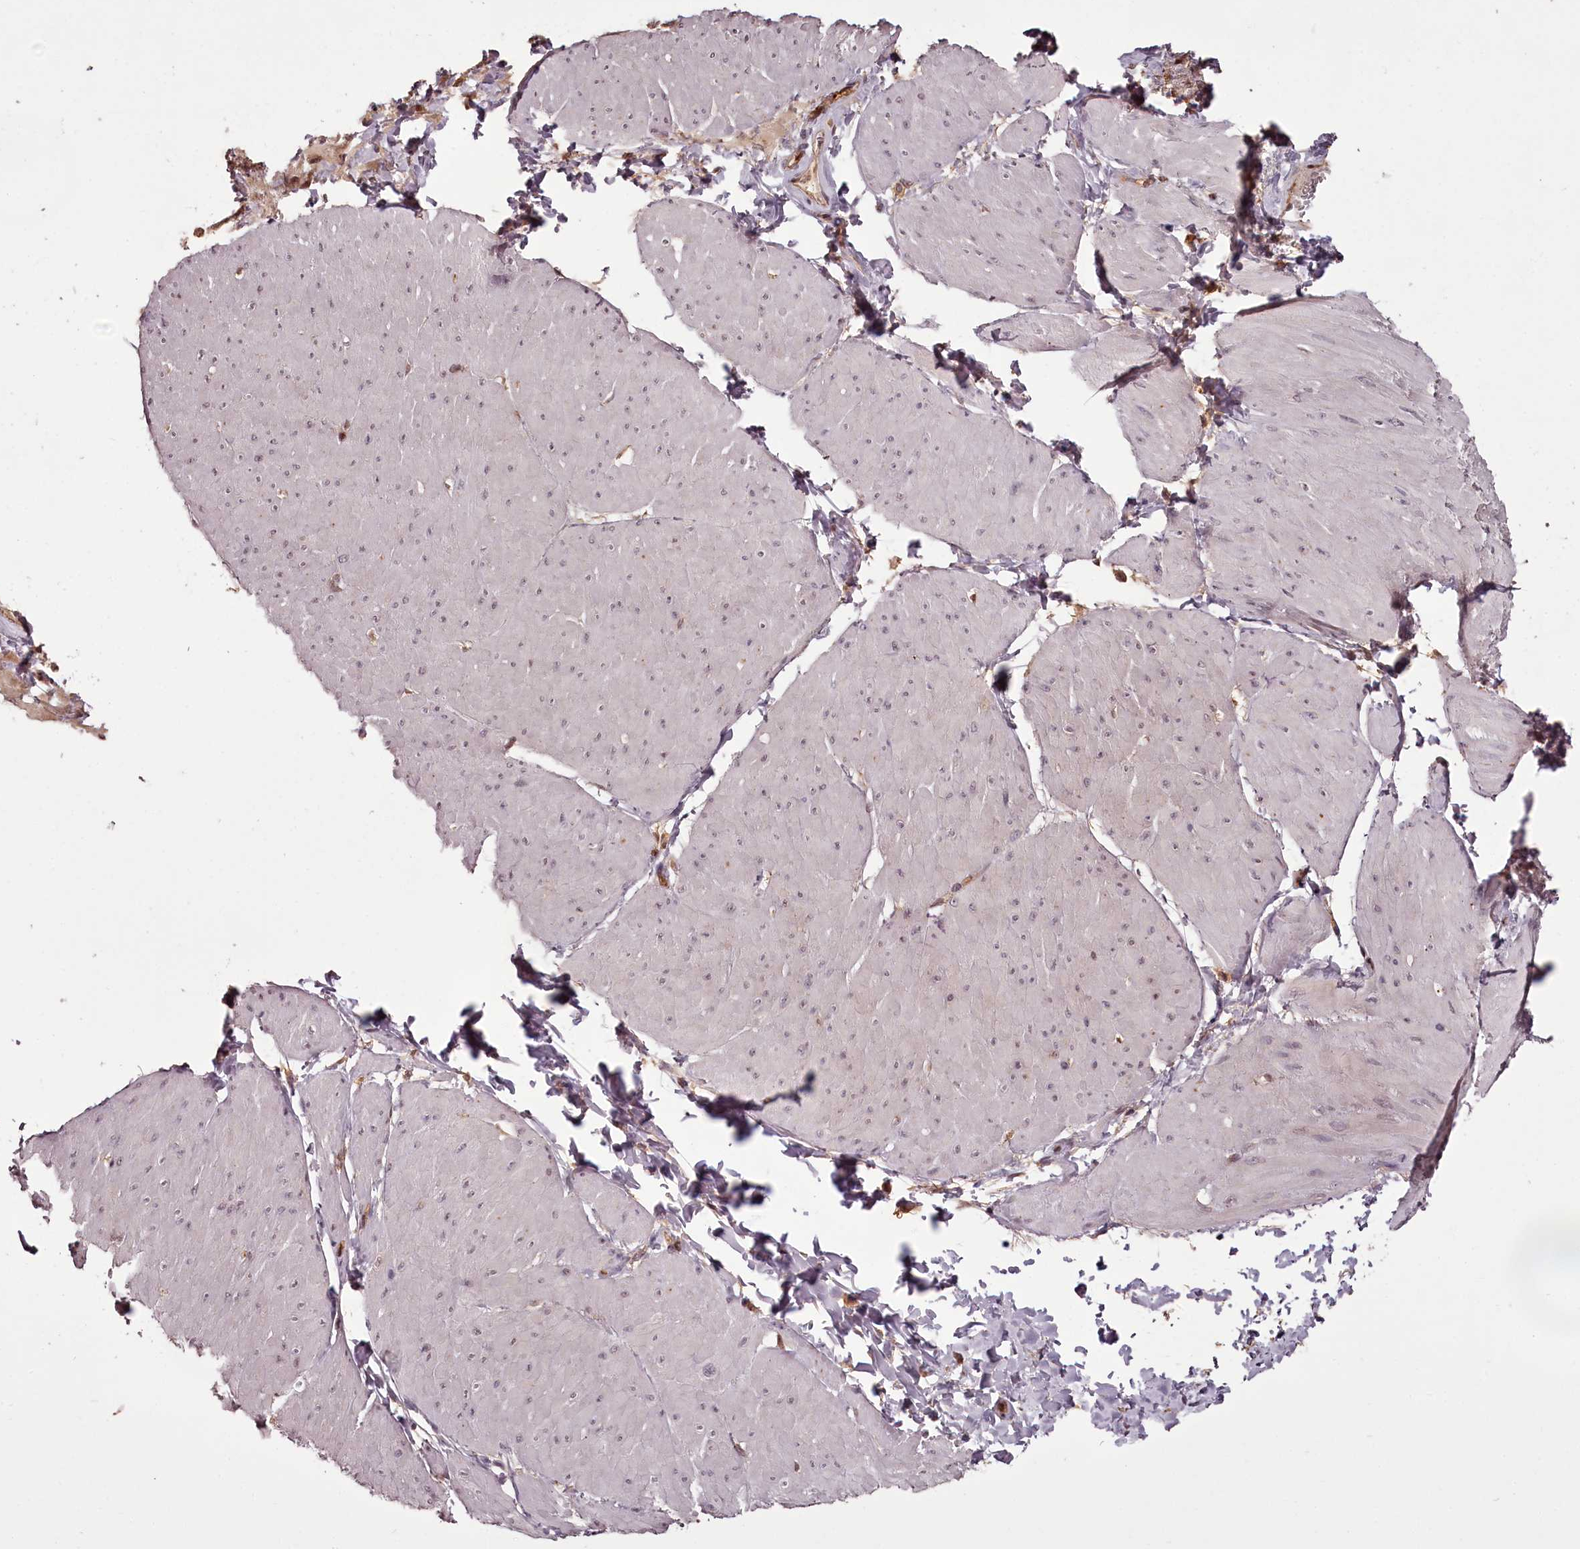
{"staining": {"intensity": "weak", "quantity": "25%-75%", "location": "nuclear"}, "tissue": "smooth muscle", "cell_type": "Smooth muscle cells", "image_type": "normal", "snomed": [{"axis": "morphology", "description": "Urothelial carcinoma, High grade"}, {"axis": "topography", "description": "Urinary bladder"}], "caption": "Weak nuclear staining for a protein is appreciated in approximately 25%-75% of smooth muscle cells of benign smooth muscle using immunohistochemistry (IHC).", "gene": "NPRL2", "patient": {"sex": "male", "age": 46}}